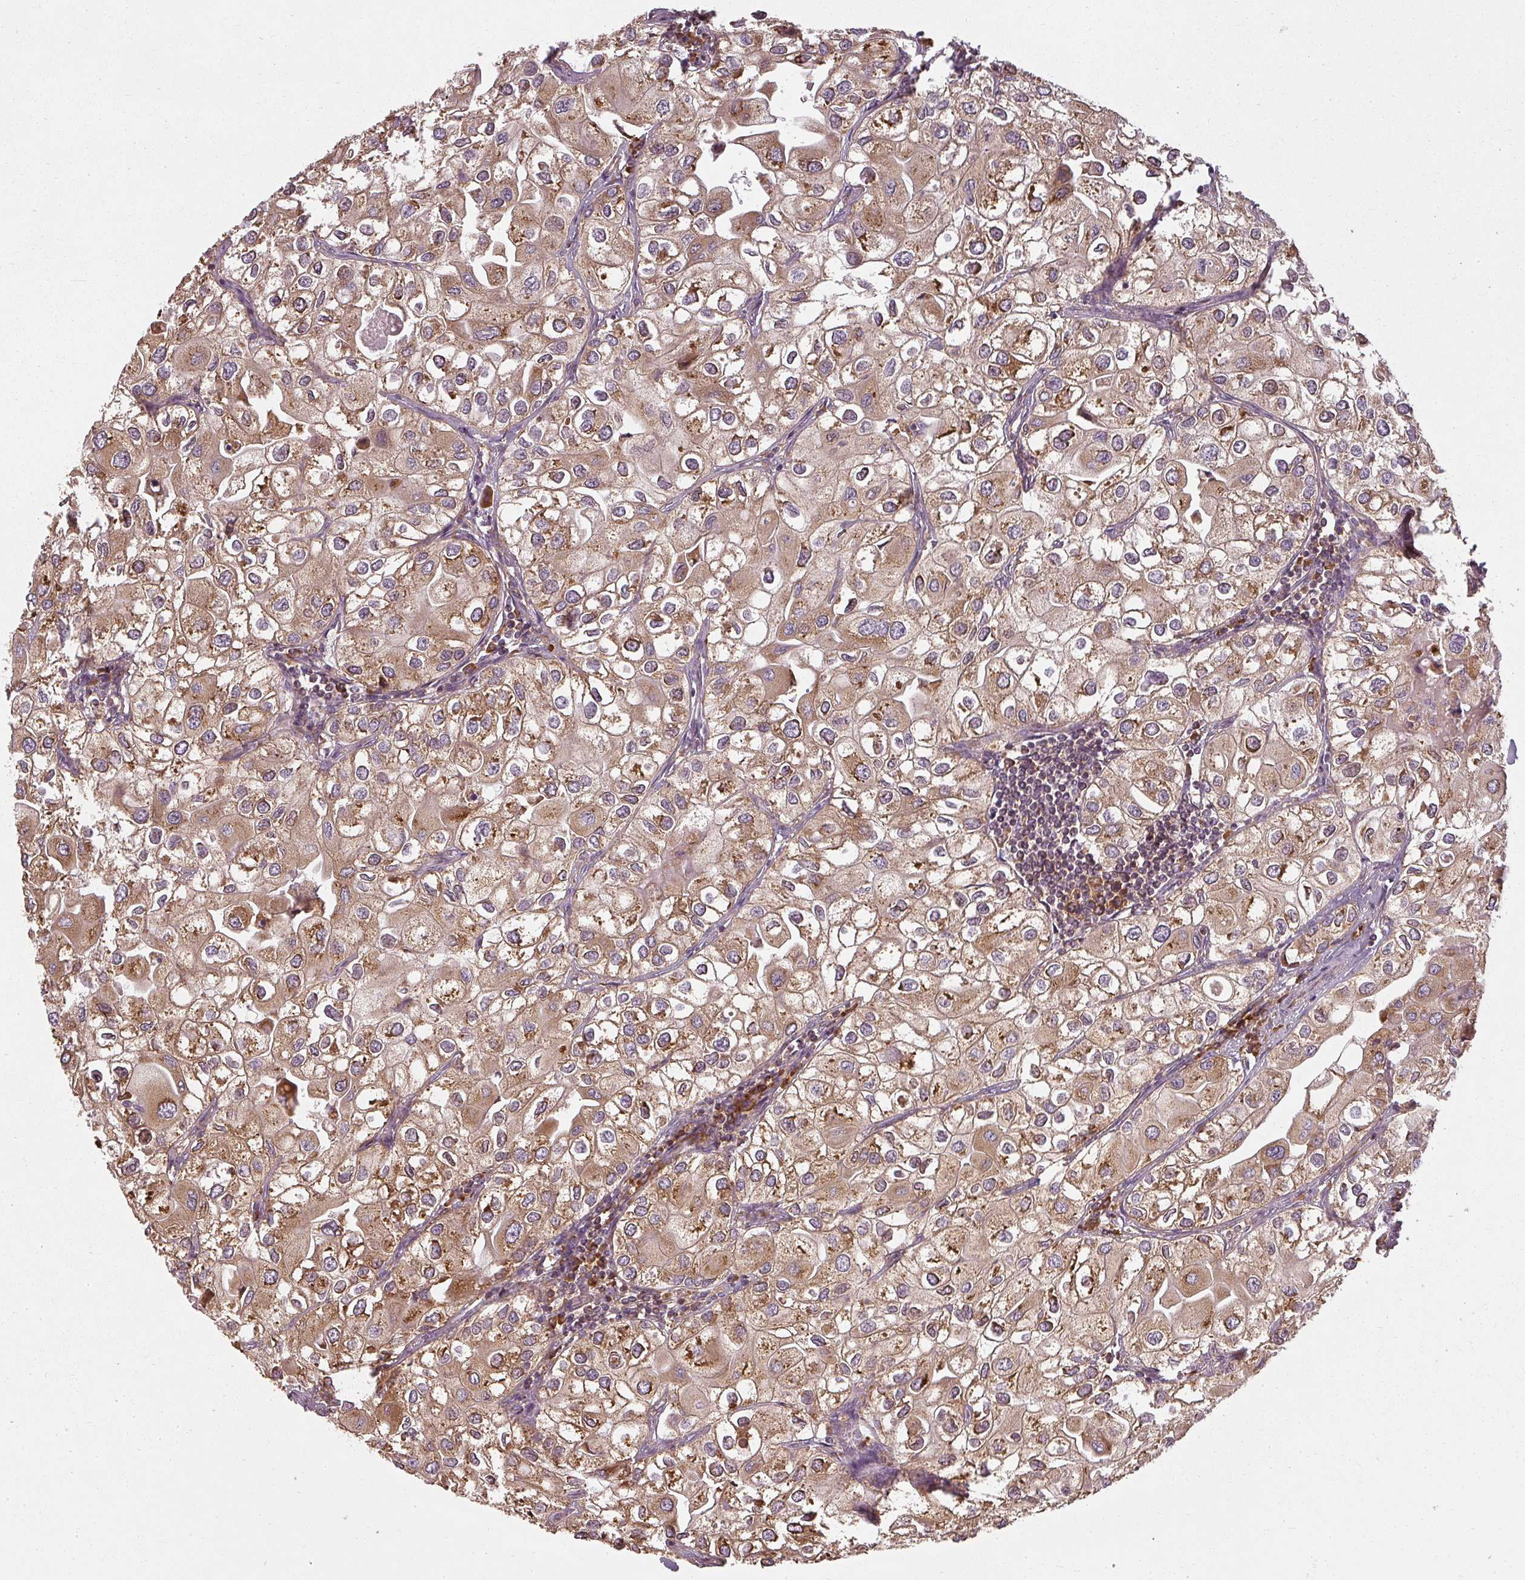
{"staining": {"intensity": "strong", "quantity": ">75%", "location": "cytoplasmic/membranous"}, "tissue": "urothelial cancer", "cell_type": "Tumor cells", "image_type": "cancer", "snomed": [{"axis": "morphology", "description": "Urothelial carcinoma, High grade"}, {"axis": "topography", "description": "Urinary bladder"}], "caption": "Protein expression by IHC displays strong cytoplasmic/membranous expression in approximately >75% of tumor cells in high-grade urothelial carcinoma. (Stains: DAB in brown, nuclei in blue, Microscopy: brightfield microscopy at high magnification).", "gene": "RPL24", "patient": {"sex": "male", "age": 64}}